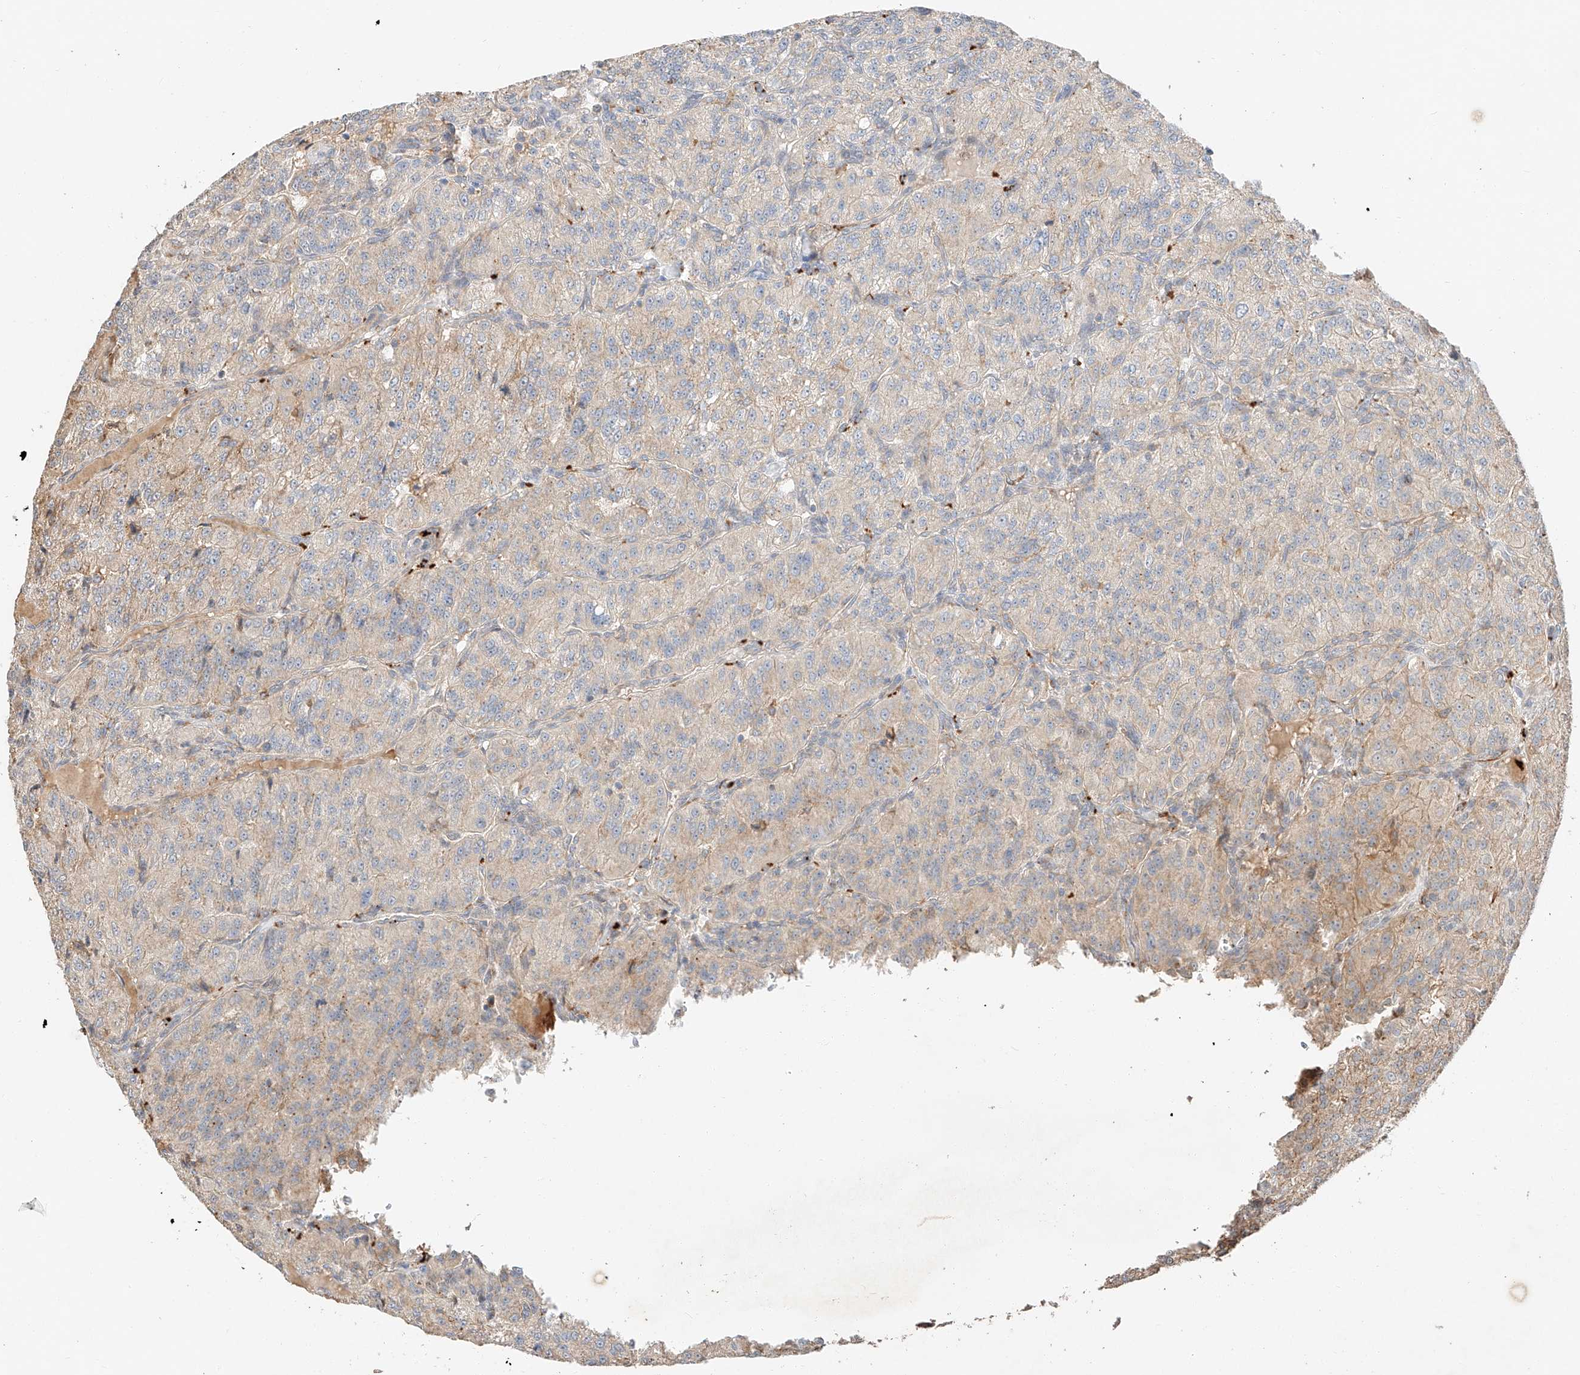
{"staining": {"intensity": "weak", "quantity": "<25%", "location": "cytoplasmic/membranous"}, "tissue": "renal cancer", "cell_type": "Tumor cells", "image_type": "cancer", "snomed": [{"axis": "morphology", "description": "Adenocarcinoma, NOS"}, {"axis": "topography", "description": "Kidney"}], "caption": "High magnification brightfield microscopy of renal cancer stained with DAB (brown) and counterstained with hematoxylin (blue): tumor cells show no significant staining. (IHC, brightfield microscopy, high magnification).", "gene": "SUSD6", "patient": {"sex": "female", "age": 63}}